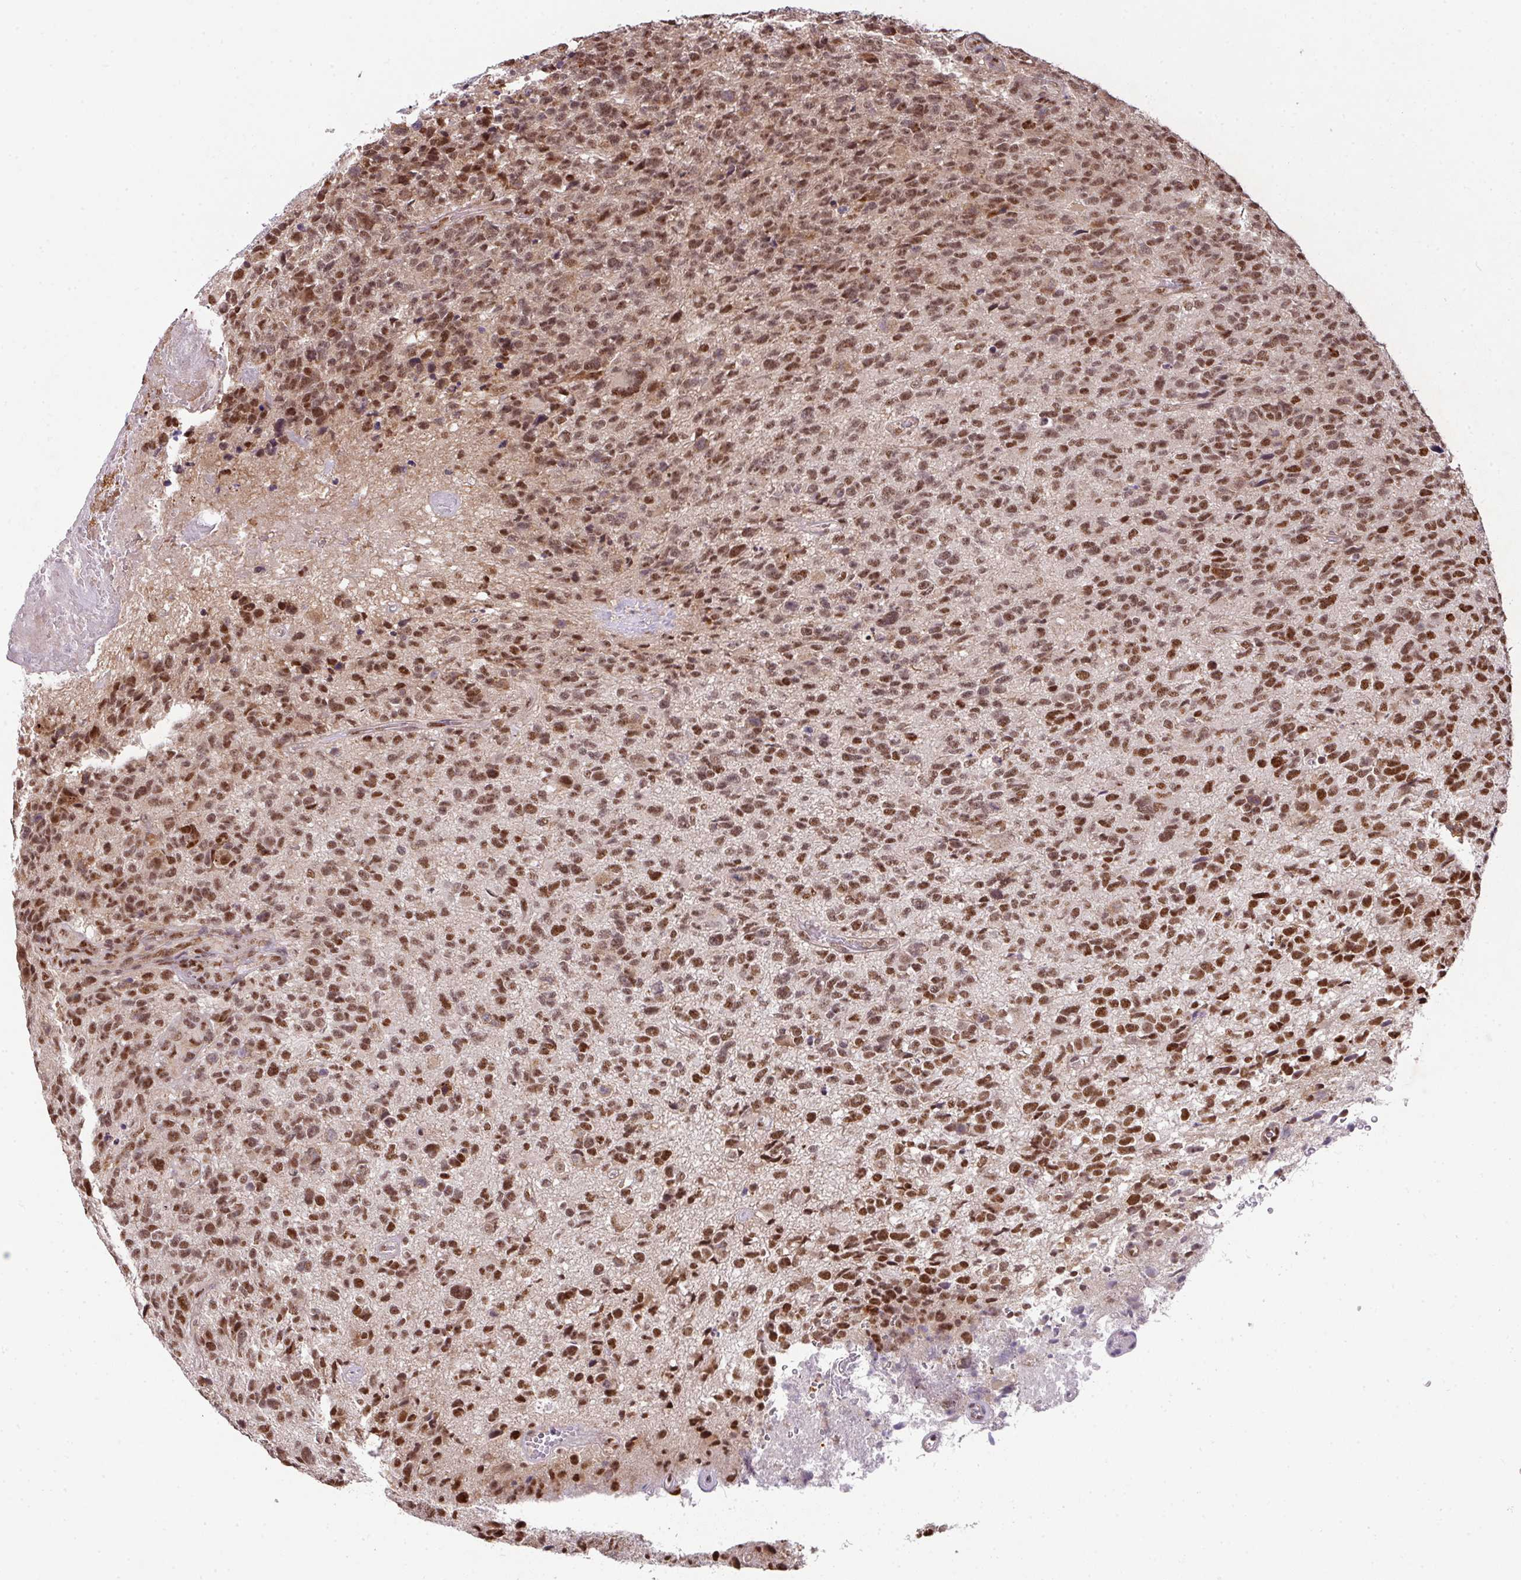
{"staining": {"intensity": "moderate", "quantity": ">75%", "location": "nuclear"}, "tissue": "glioma", "cell_type": "Tumor cells", "image_type": "cancer", "snomed": [{"axis": "morphology", "description": "Glioma, malignant, High grade"}, {"axis": "topography", "description": "Brain"}], "caption": "IHC staining of high-grade glioma (malignant), which reveals medium levels of moderate nuclear expression in approximately >75% of tumor cells indicating moderate nuclear protein staining. The staining was performed using DAB (brown) for protein detection and nuclei were counterstained in hematoxylin (blue).", "gene": "PLK1", "patient": {"sex": "male", "age": 76}}